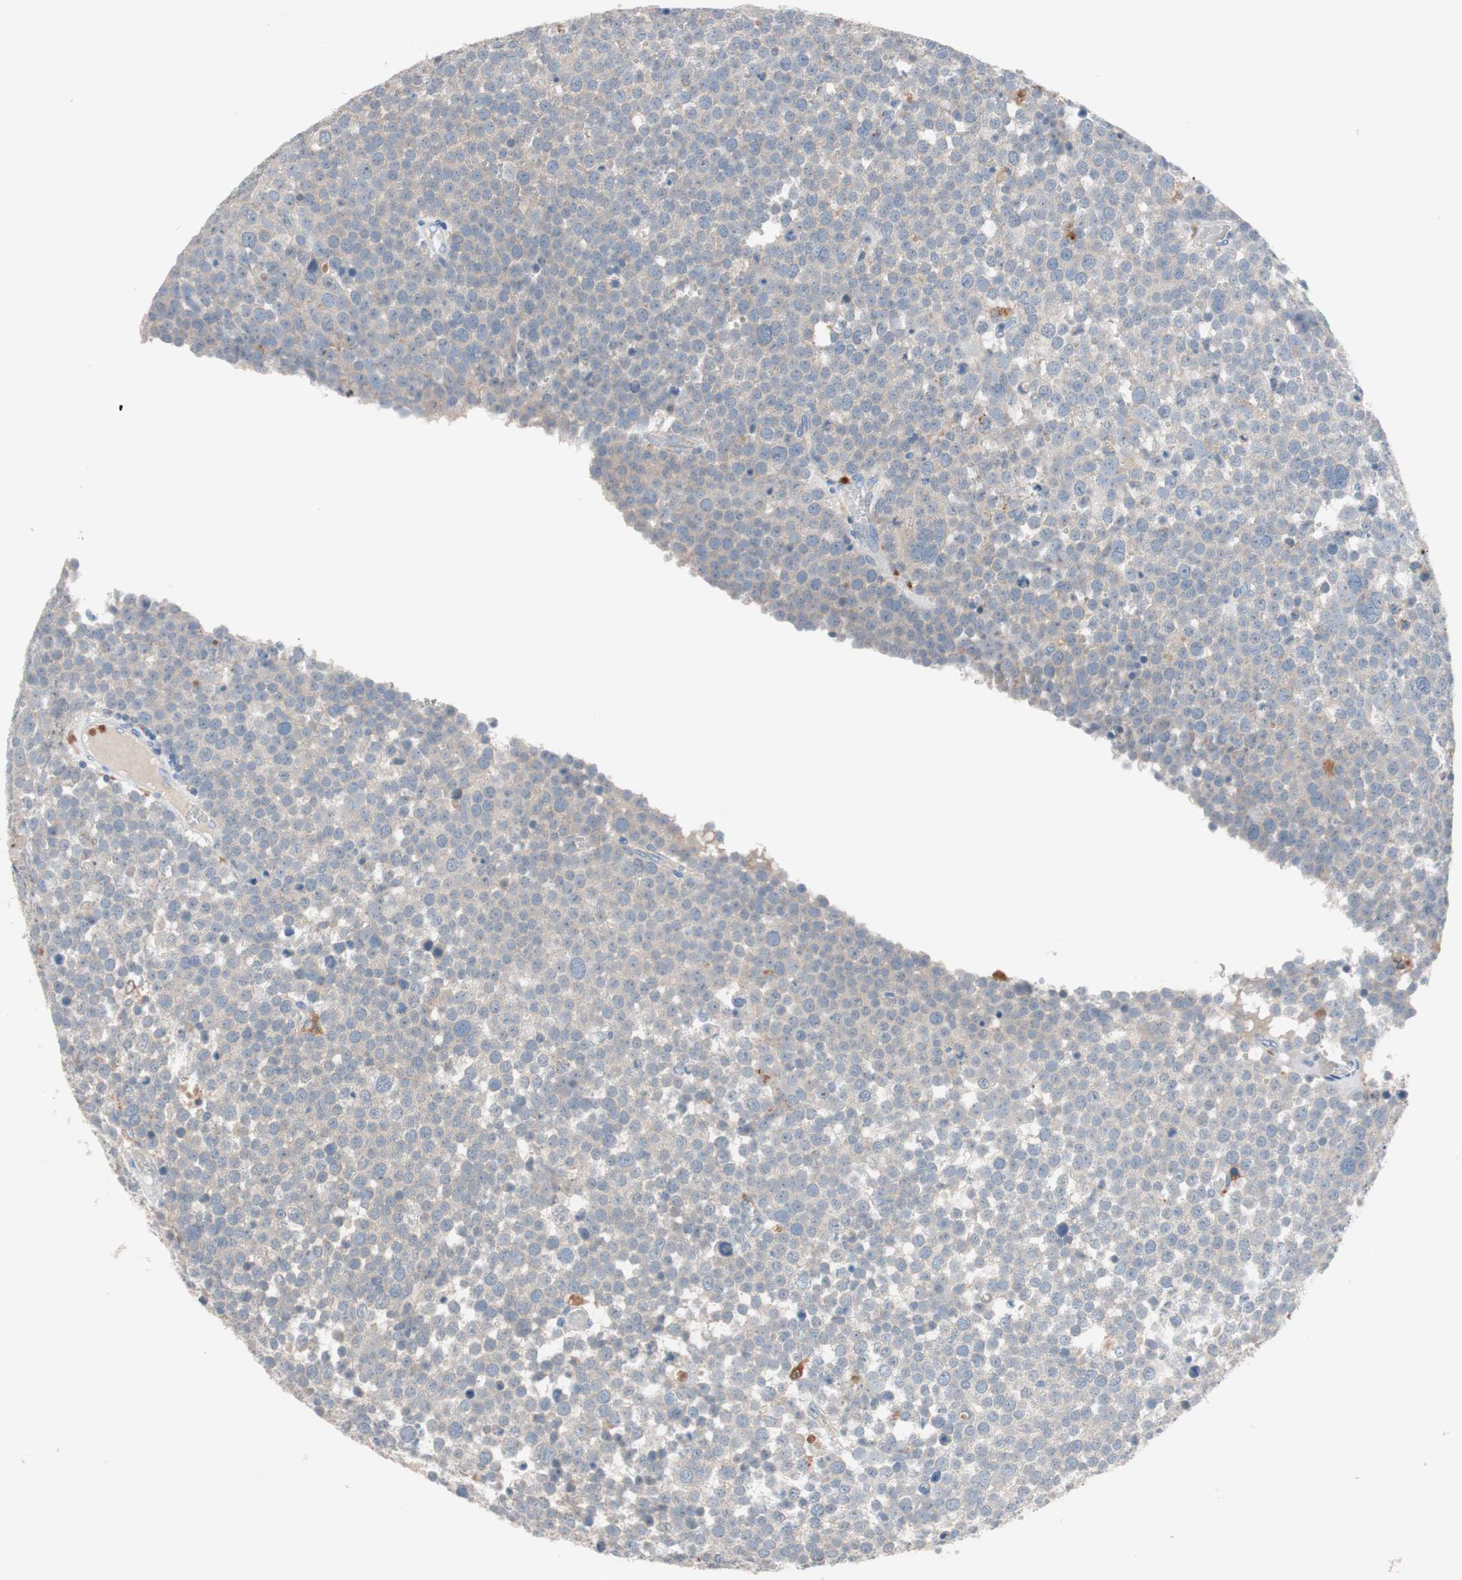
{"staining": {"intensity": "weak", "quantity": "25%-75%", "location": "cytoplasmic/membranous"}, "tissue": "testis cancer", "cell_type": "Tumor cells", "image_type": "cancer", "snomed": [{"axis": "morphology", "description": "Seminoma, NOS"}, {"axis": "topography", "description": "Testis"}], "caption": "Seminoma (testis) was stained to show a protein in brown. There is low levels of weak cytoplasmic/membranous positivity in about 25%-75% of tumor cells.", "gene": "CLEC4D", "patient": {"sex": "male", "age": 71}}